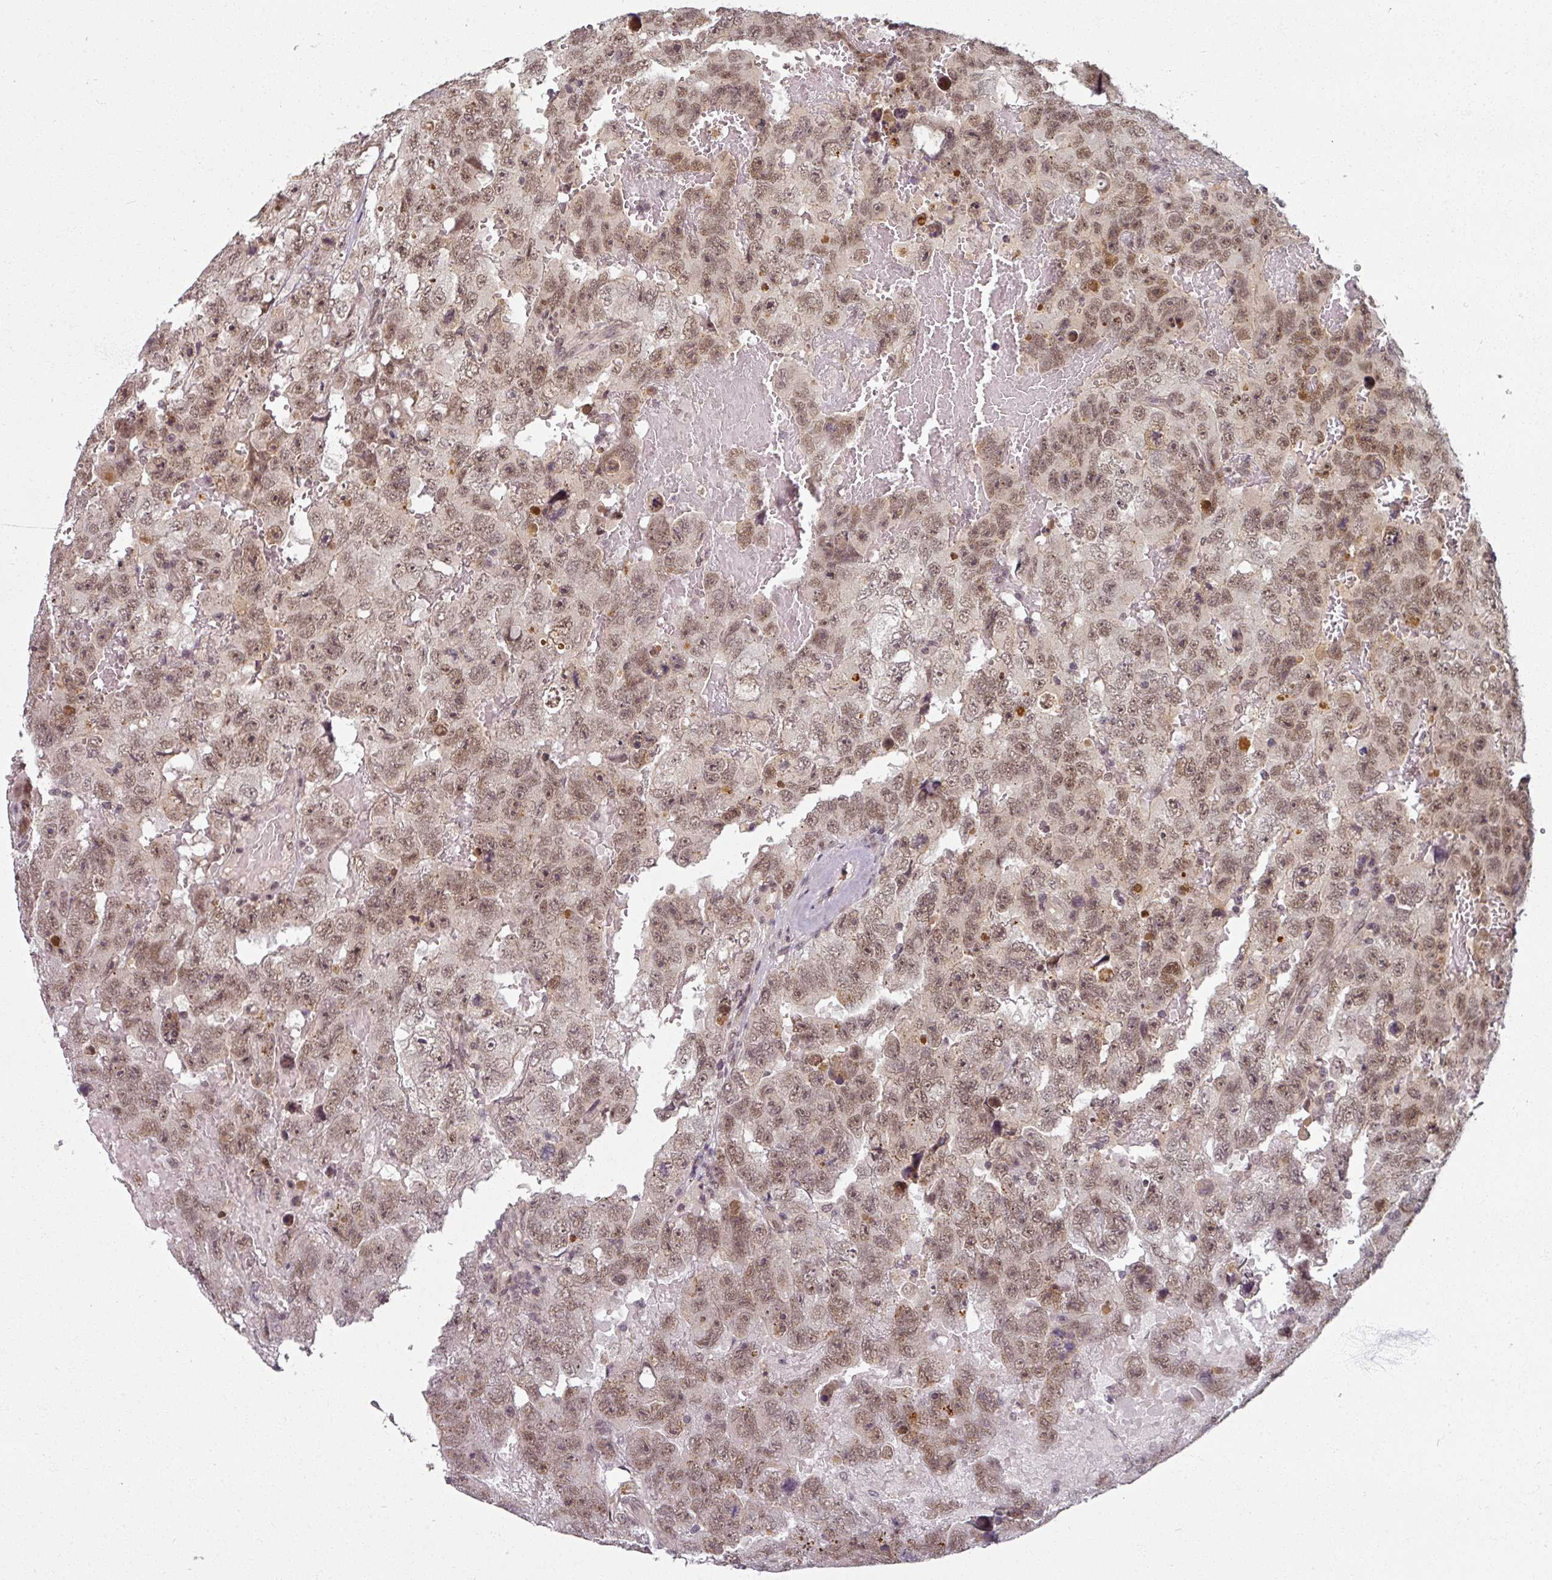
{"staining": {"intensity": "moderate", "quantity": ">75%", "location": "nuclear"}, "tissue": "testis cancer", "cell_type": "Tumor cells", "image_type": "cancer", "snomed": [{"axis": "morphology", "description": "Carcinoma, Embryonal, NOS"}, {"axis": "topography", "description": "Testis"}], "caption": "A medium amount of moderate nuclear staining is present in about >75% of tumor cells in testis cancer tissue. Using DAB (brown) and hematoxylin (blue) stains, captured at high magnification using brightfield microscopy.", "gene": "POLR2G", "patient": {"sex": "male", "age": 45}}